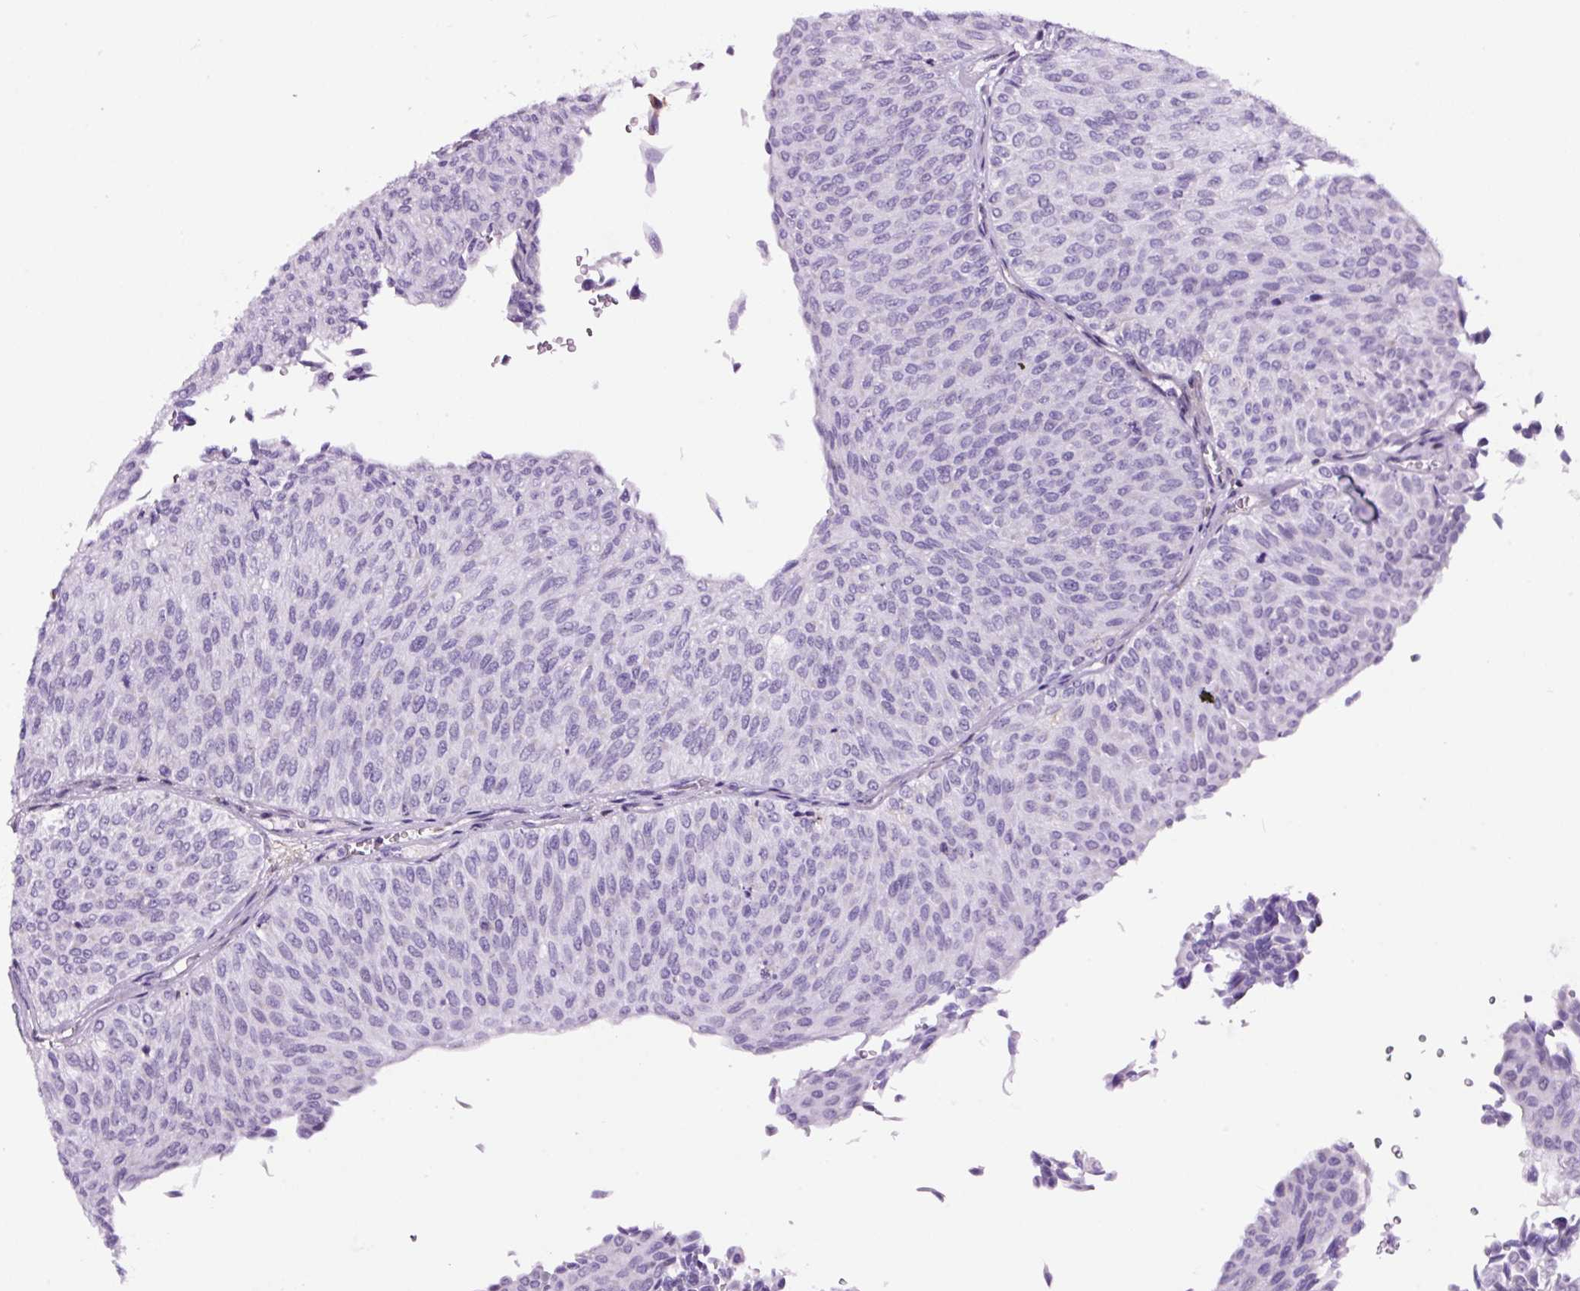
{"staining": {"intensity": "negative", "quantity": "none", "location": "none"}, "tissue": "urothelial cancer", "cell_type": "Tumor cells", "image_type": "cancer", "snomed": [{"axis": "morphology", "description": "Urothelial carcinoma, Low grade"}, {"axis": "topography", "description": "Urinary bladder"}], "caption": "Urothelial cancer was stained to show a protein in brown. There is no significant staining in tumor cells.", "gene": "TAFA3", "patient": {"sex": "male", "age": 78}}